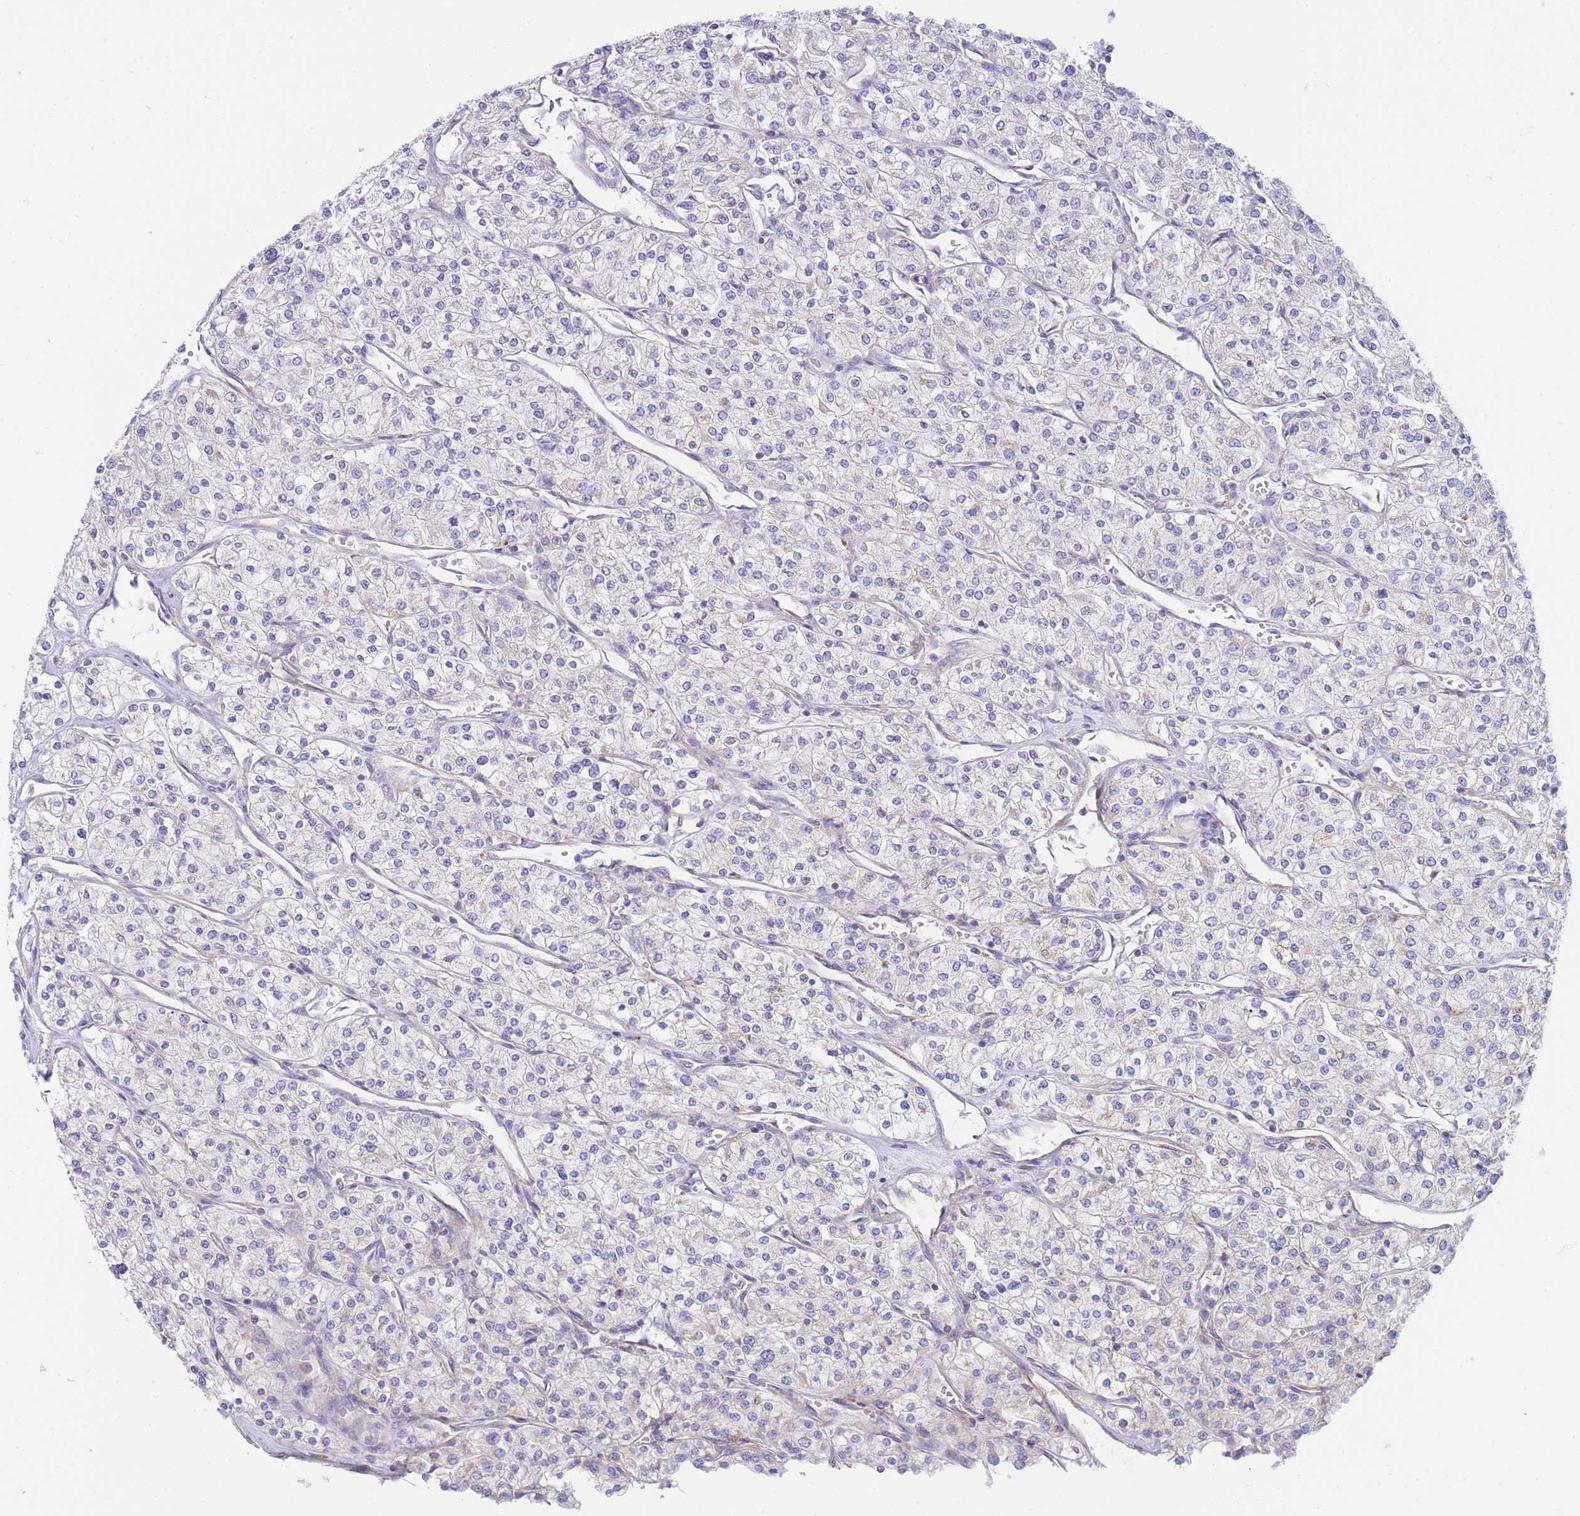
{"staining": {"intensity": "negative", "quantity": "none", "location": "none"}, "tissue": "renal cancer", "cell_type": "Tumor cells", "image_type": "cancer", "snomed": [{"axis": "morphology", "description": "Adenocarcinoma, NOS"}, {"axis": "topography", "description": "Kidney"}], "caption": "IHC image of neoplastic tissue: human renal cancer (adenocarcinoma) stained with DAB demonstrates no significant protein positivity in tumor cells.", "gene": "SH2B2", "patient": {"sex": "male", "age": 80}}